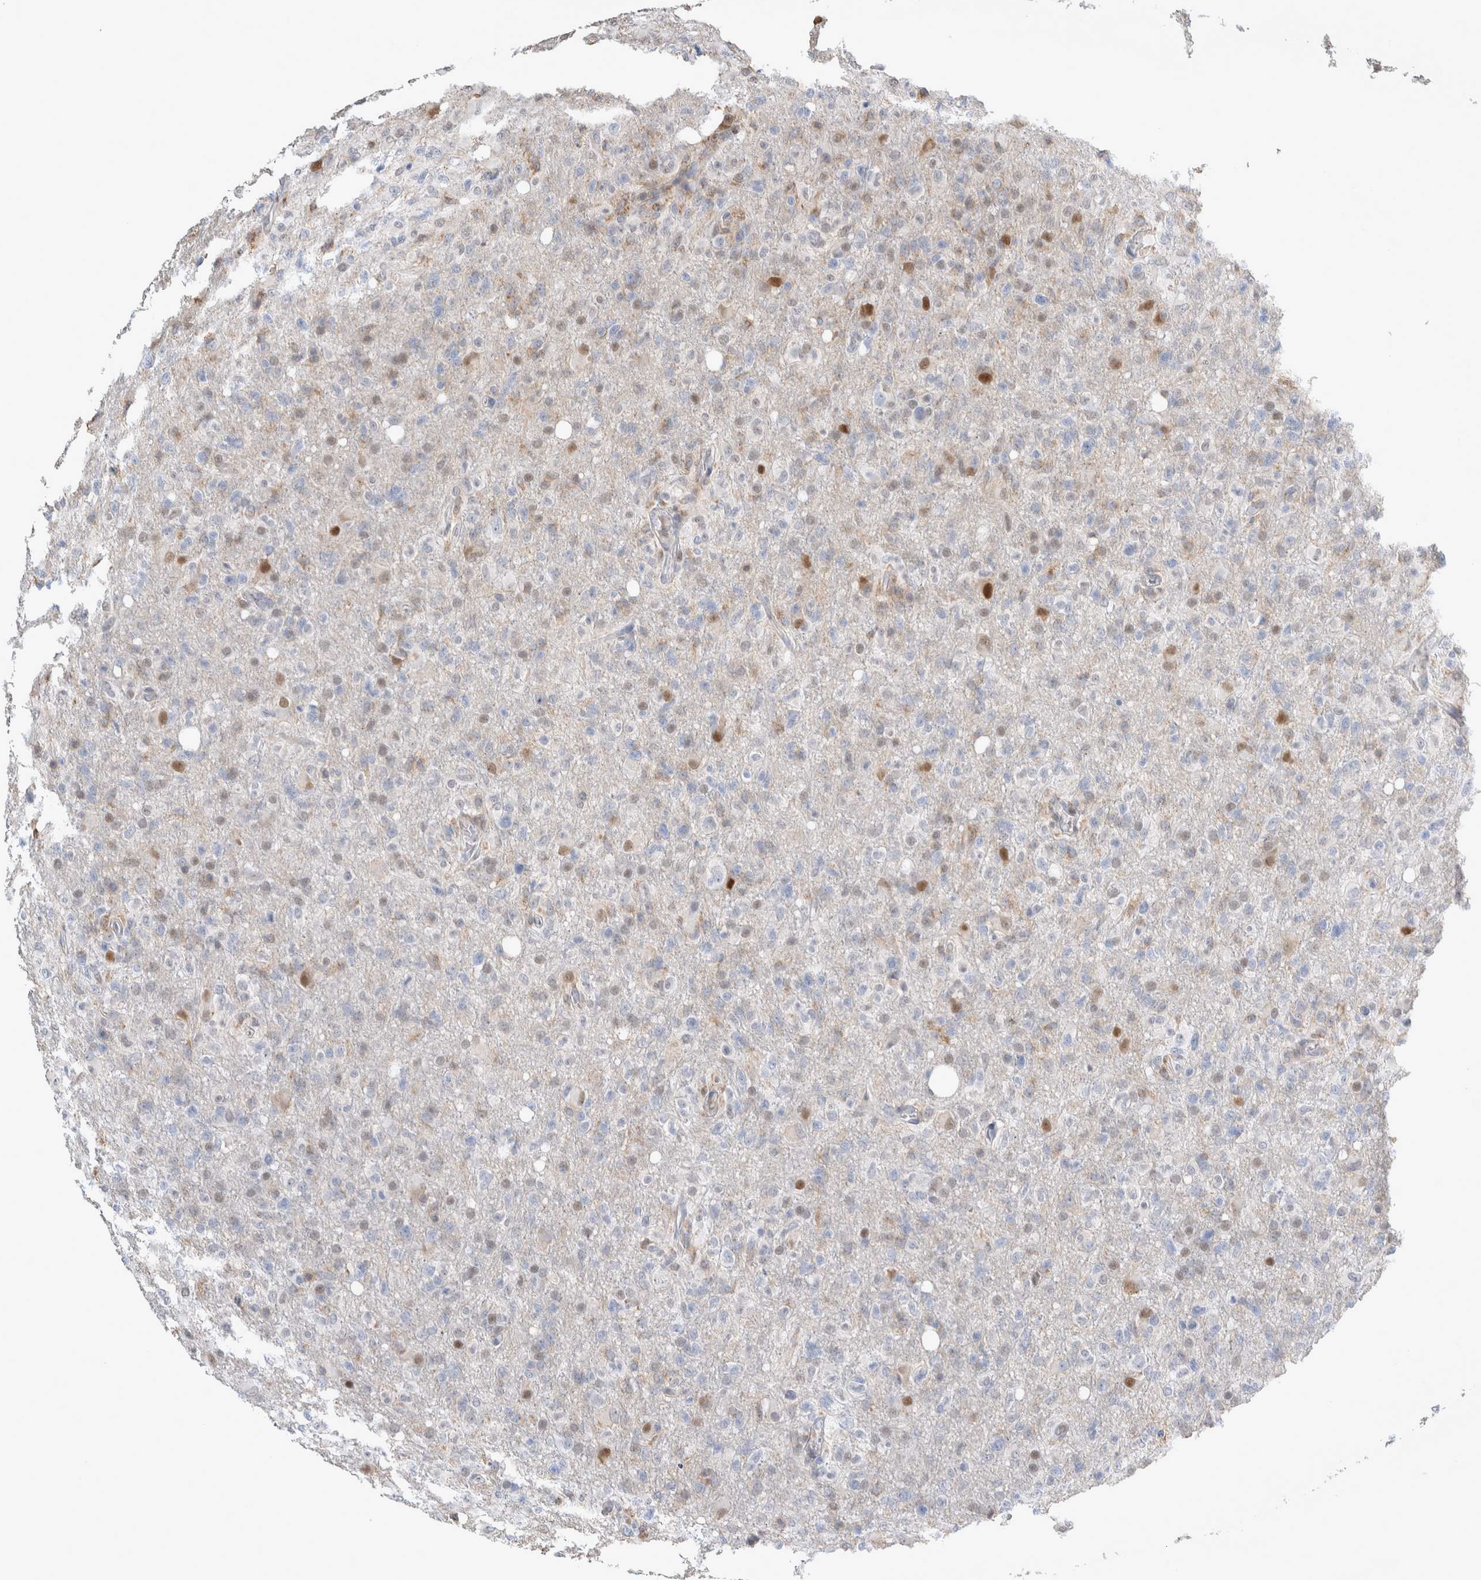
{"staining": {"intensity": "moderate", "quantity": "<25%", "location": "nuclear"}, "tissue": "glioma", "cell_type": "Tumor cells", "image_type": "cancer", "snomed": [{"axis": "morphology", "description": "Glioma, malignant, High grade"}, {"axis": "topography", "description": "Brain"}], "caption": "About <25% of tumor cells in human glioma exhibit moderate nuclear protein staining as visualized by brown immunohistochemical staining.", "gene": "AGMAT", "patient": {"sex": "female", "age": 57}}